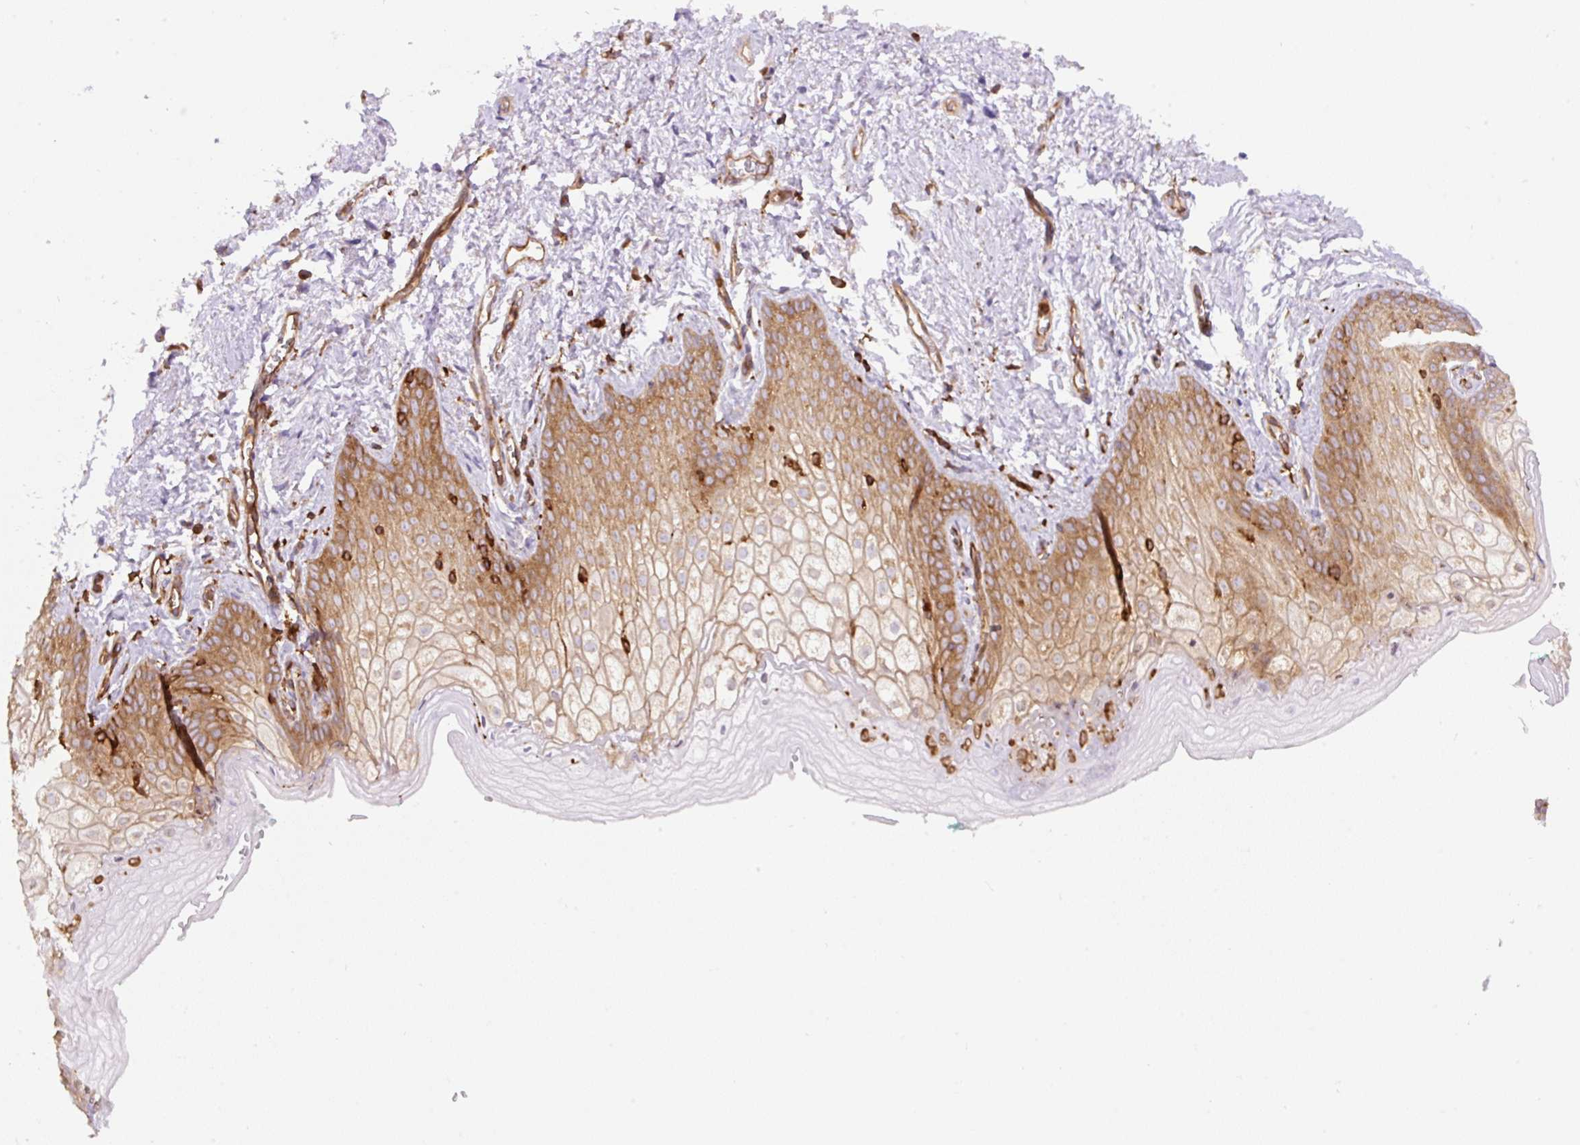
{"staining": {"intensity": "moderate", "quantity": "25%-75%", "location": "cytoplasmic/membranous"}, "tissue": "vagina", "cell_type": "Squamous epithelial cells", "image_type": "normal", "snomed": [{"axis": "morphology", "description": "Normal tissue, NOS"}, {"axis": "topography", "description": "Vulva"}, {"axis": "topography", "description": "Vagina"}, {"axis": "topography", "description": "Peripheral nerve tissue"}], "caption": "Normal vagina displays moderate cytoplasmic/membranous expression in about 25%-75% of squamous epithelial cells, visualized by immunohistochemistry. (Stains: DAB in brown, nuclei in blue, Microscopy: brightfield microscopy at high magnification).", "gene": "DNM2", "patient": {"sex": "female", "age": 66}}